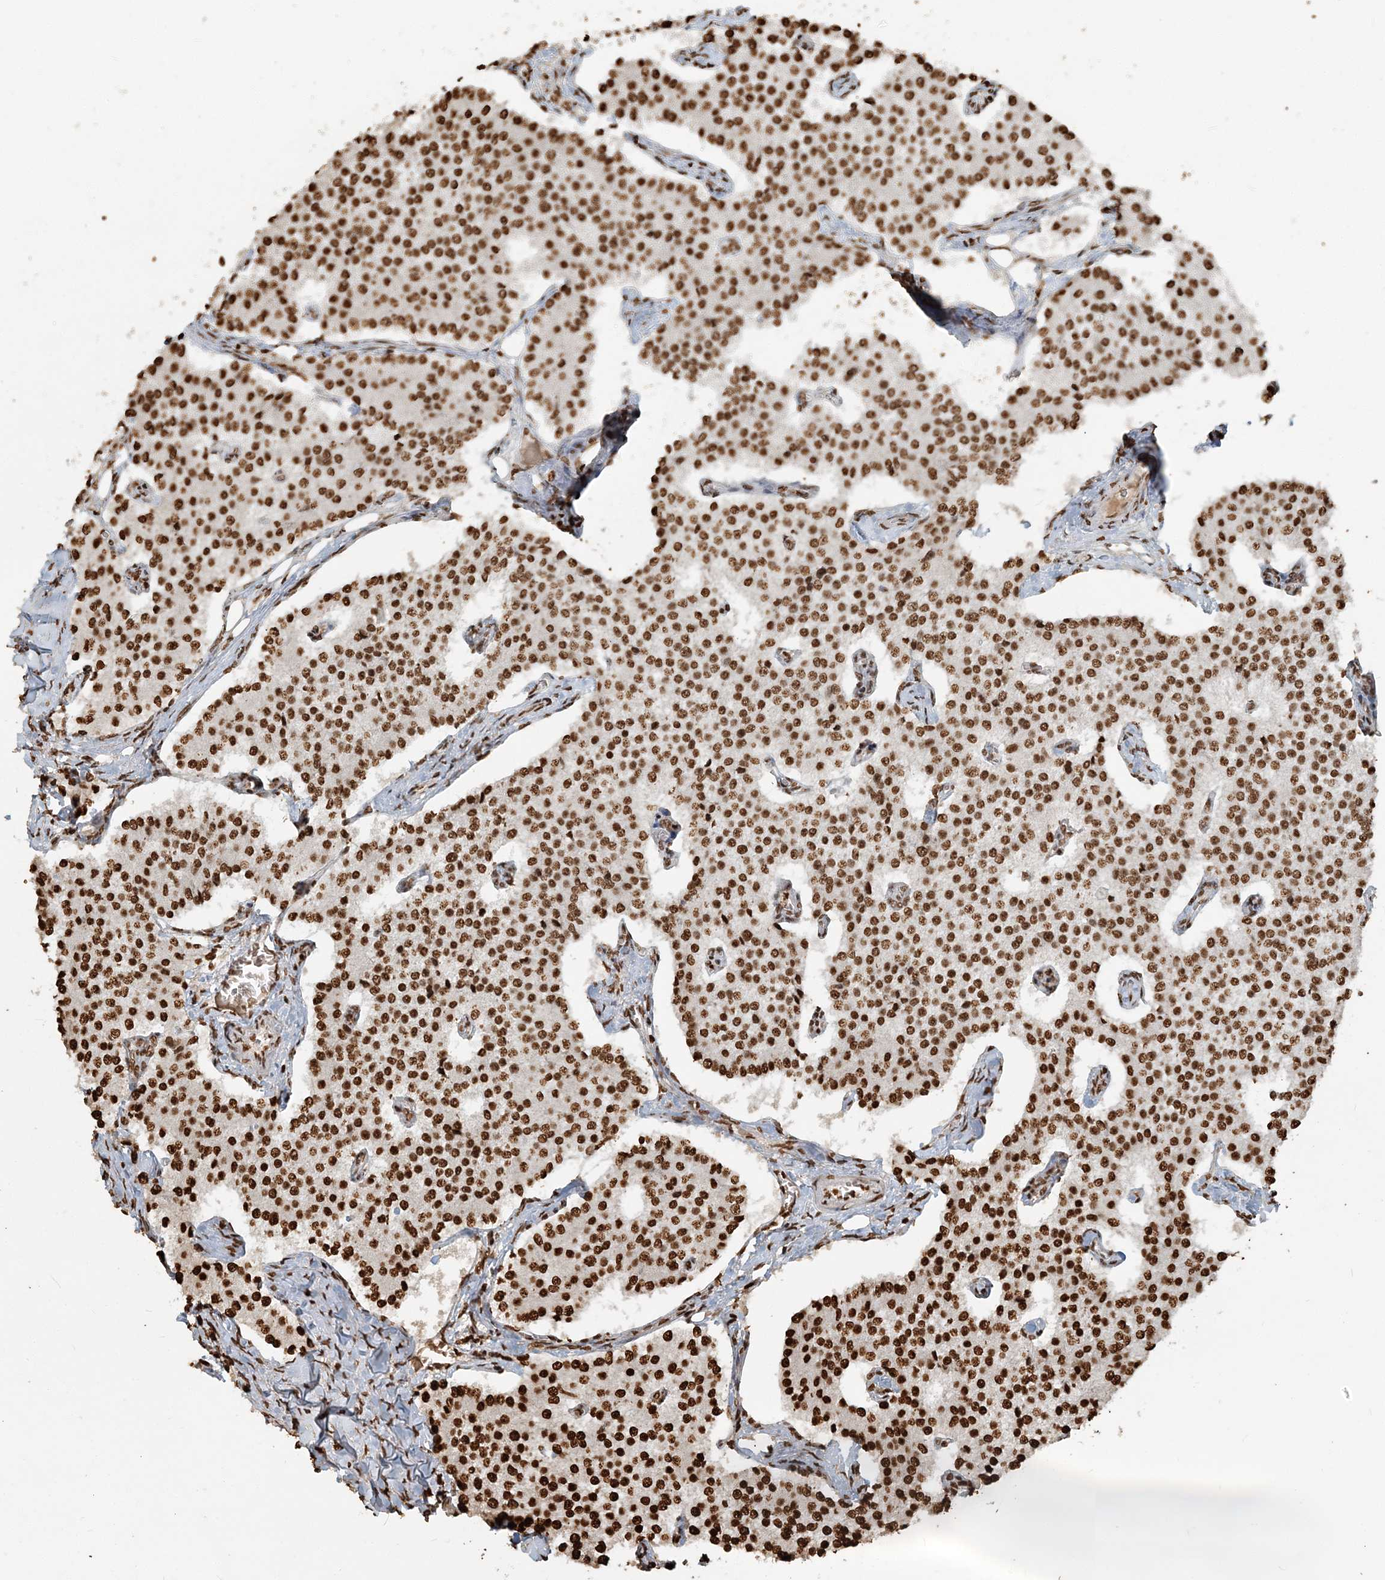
{"staining": {"intensity": "strong", "quantity": ">75%", "location": "nuclear"}, "tissue": "carcinoid", "cell_type": "Tumor cells", "image_type": "cancer", "snomed": [{"axis": "morphology", "description": "Carcinoid, malignant, NOS"}, {"axis": "topography", "description": "Colon"}], "caption": "Protein staining shows strong nuclear staining in about >75% of tumor cells in carcinoid.", "gene": "H3-3B", "patient": {"sex": "female", "age": 52}}